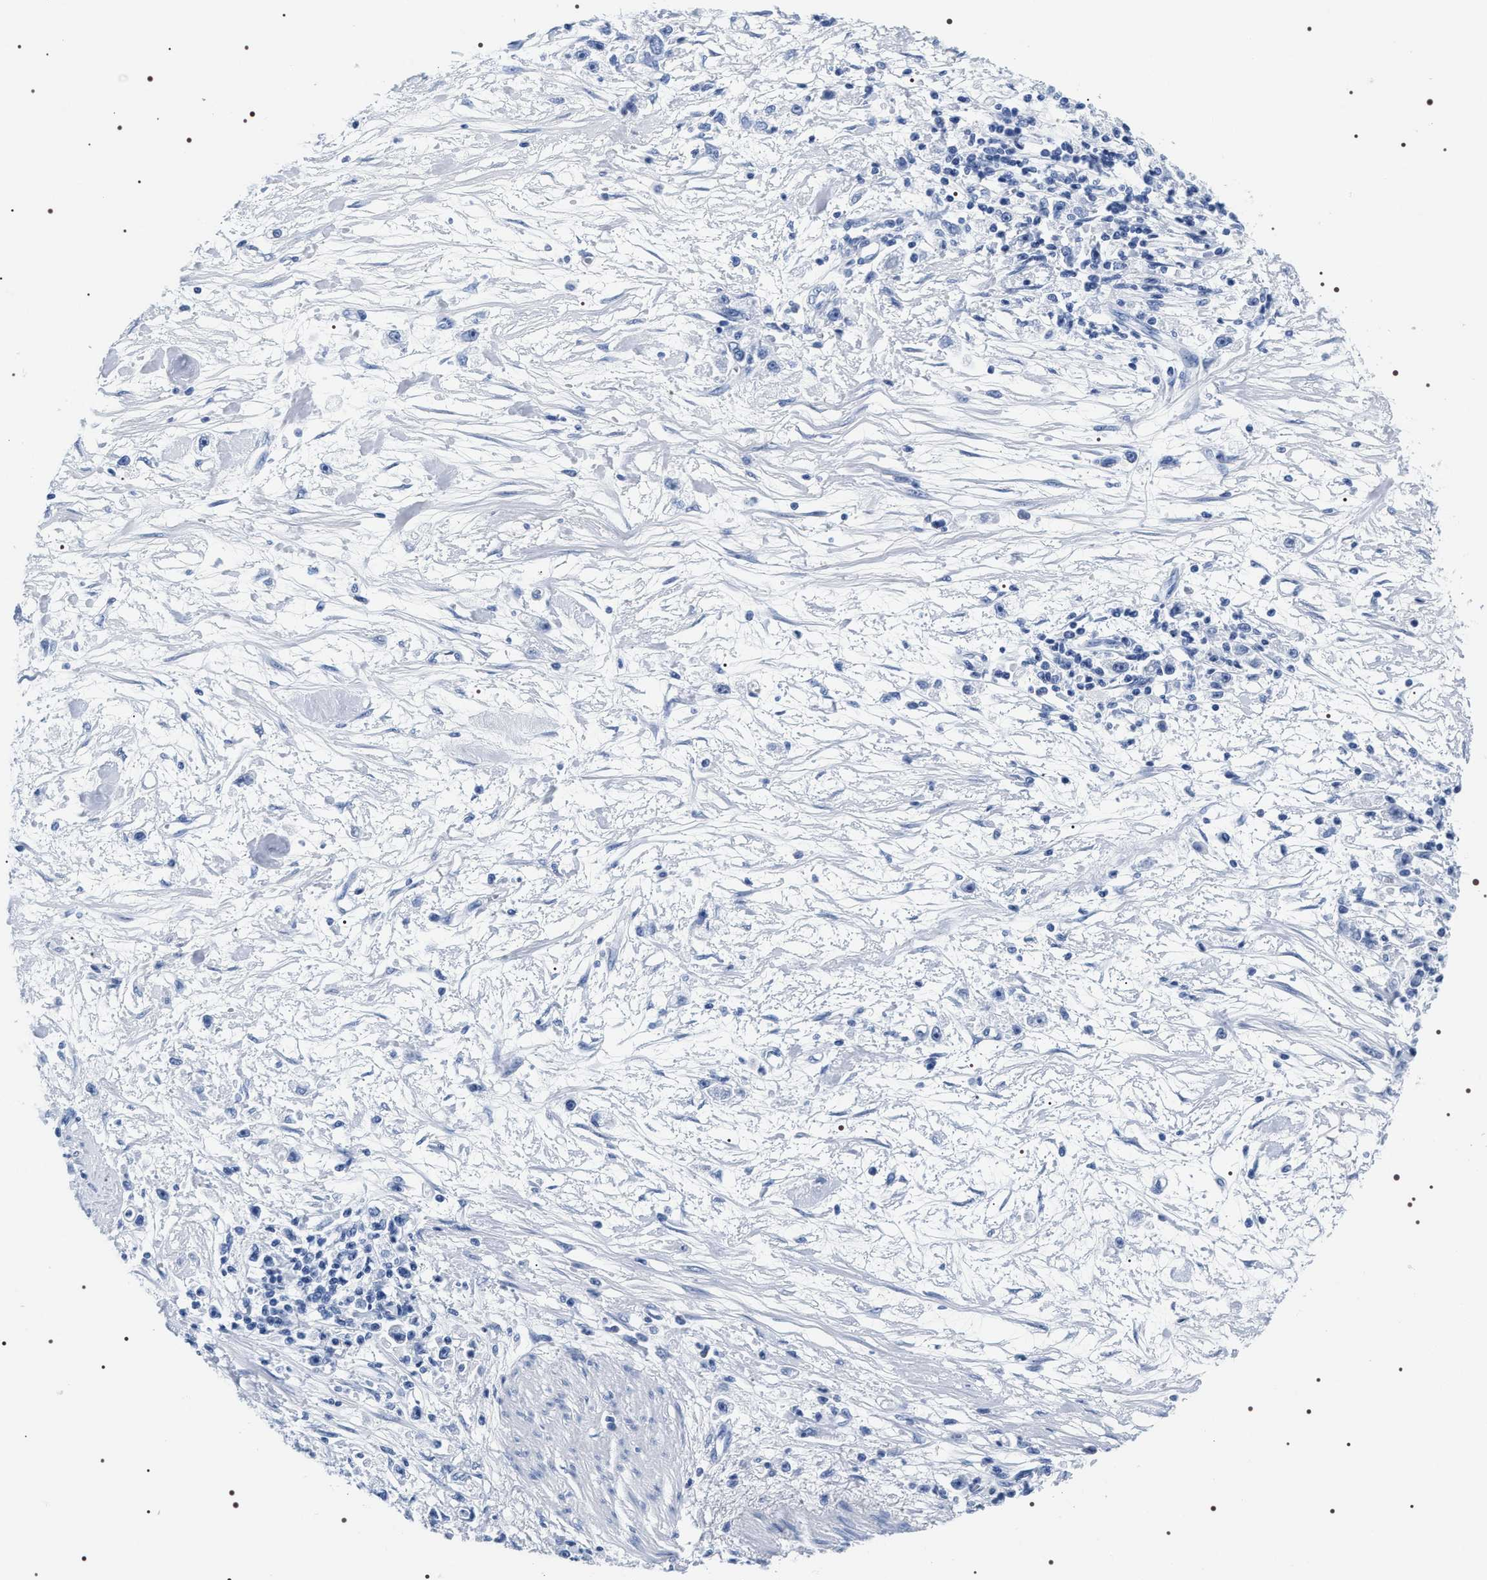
{"staining": {"intensity": "negative", "quantity": "none", "location": "none"}, "tissue": "stomach cancer", "cell_type": "Tumor cells", "image_type": "cancer", "snomed": [{"axis": "morphology", "description": "Adenocarcinoma, NOS"}, {"axis": "topography", "description": "Stomach"}], "caption": "Adenocarcinoma (stomach) stained for a protein using immunohistochemistry (IHC) reveals no staining tumor cells.", "gene": "ADH4", "patient": {"sex": "female", "age": 59}}